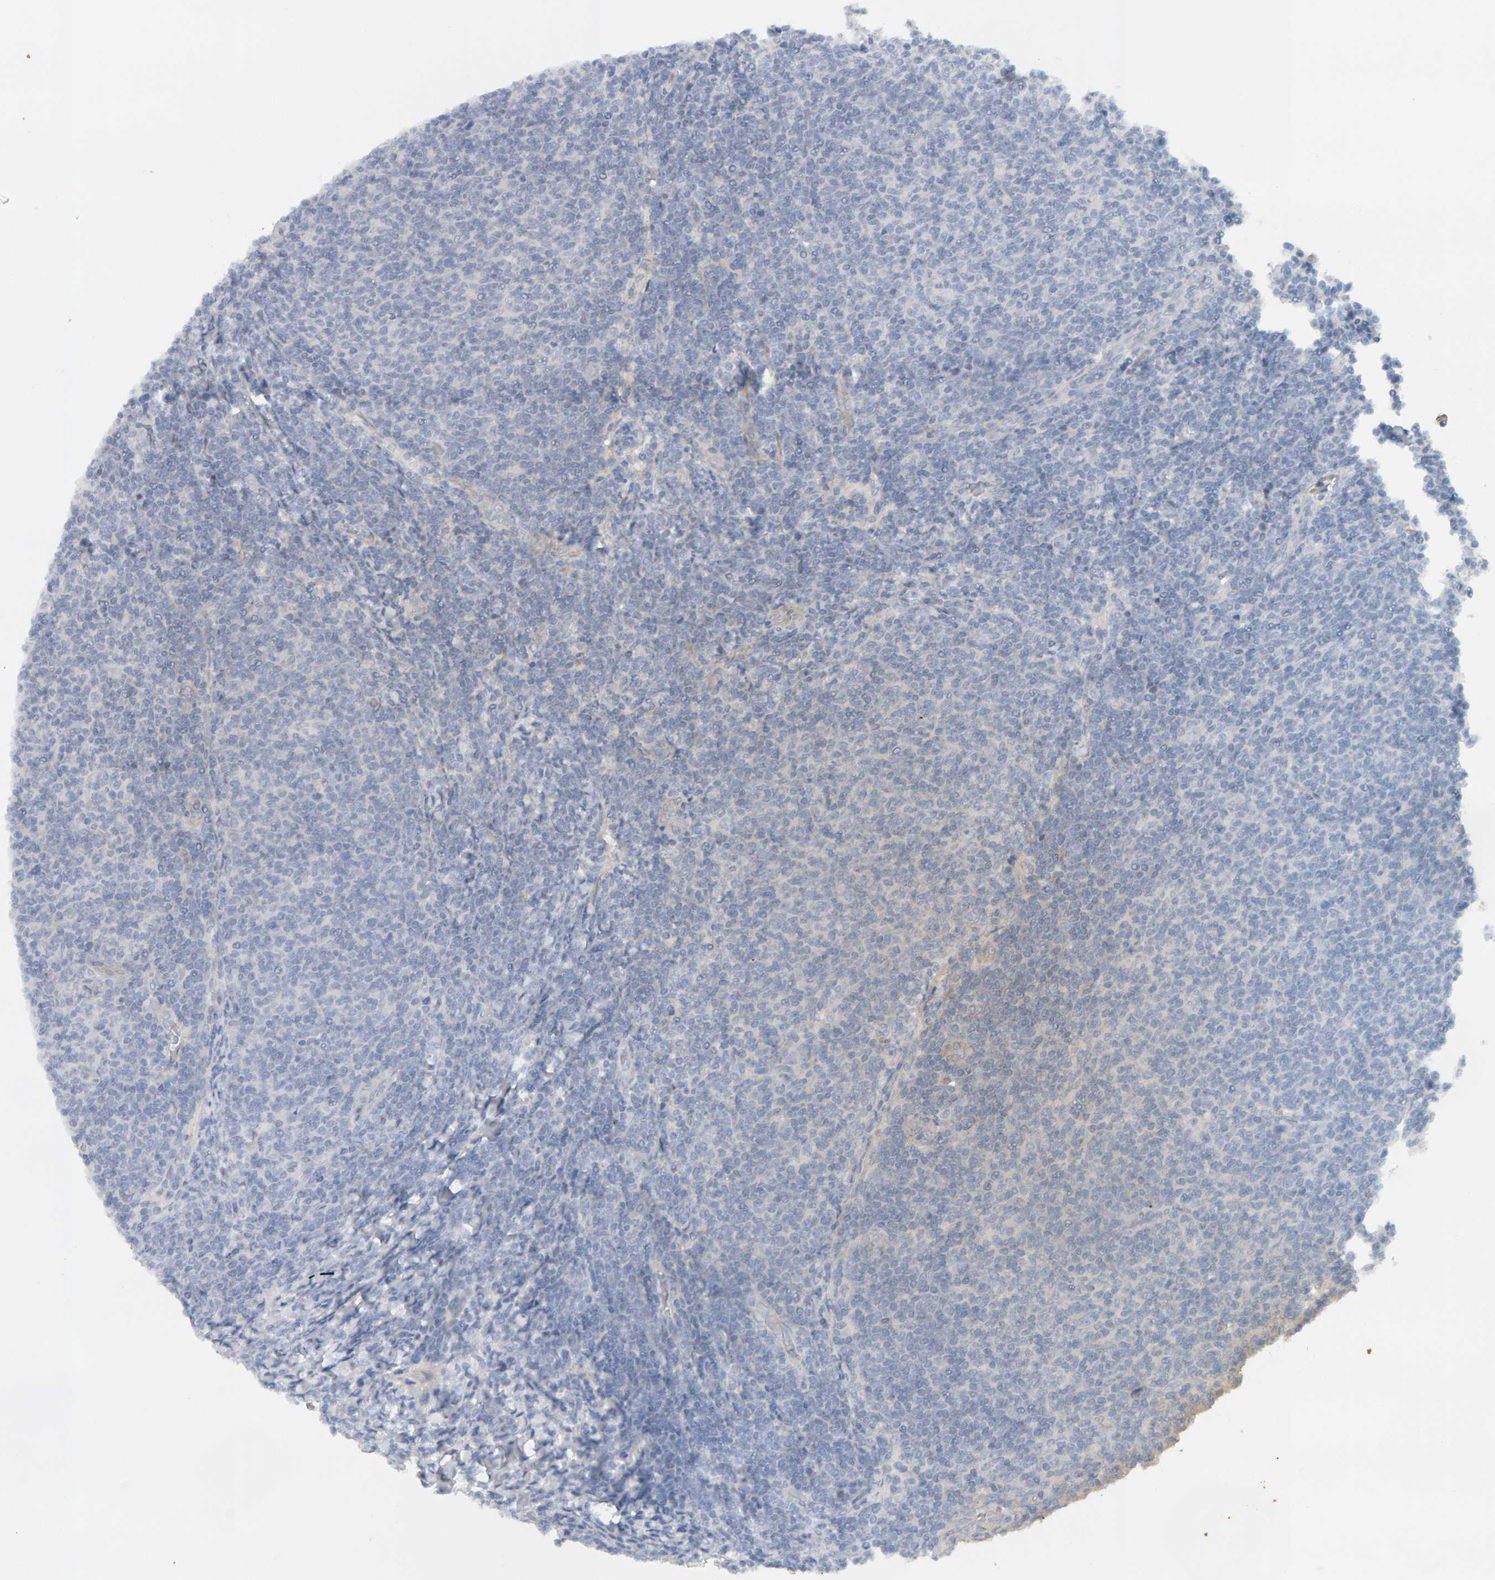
{"staining": {"intensity": "negative", "quantity": "none", "location": "none"}, "tissue": "lymphoma", "cell_type": "Tumor cells", "image_type": "cancer", "snomed": [{"axis": "morphology", "description": "Malignant lymphoma, non-Hodgkin's type, Low grade"}, {"axis": "topography", "description": "Lymph node"}], "caption": "The image reveals no staining of tumor cells in lymphoma.", "gene": "PPP1R16A", "patient": {"sex": "male", "age": 66}}